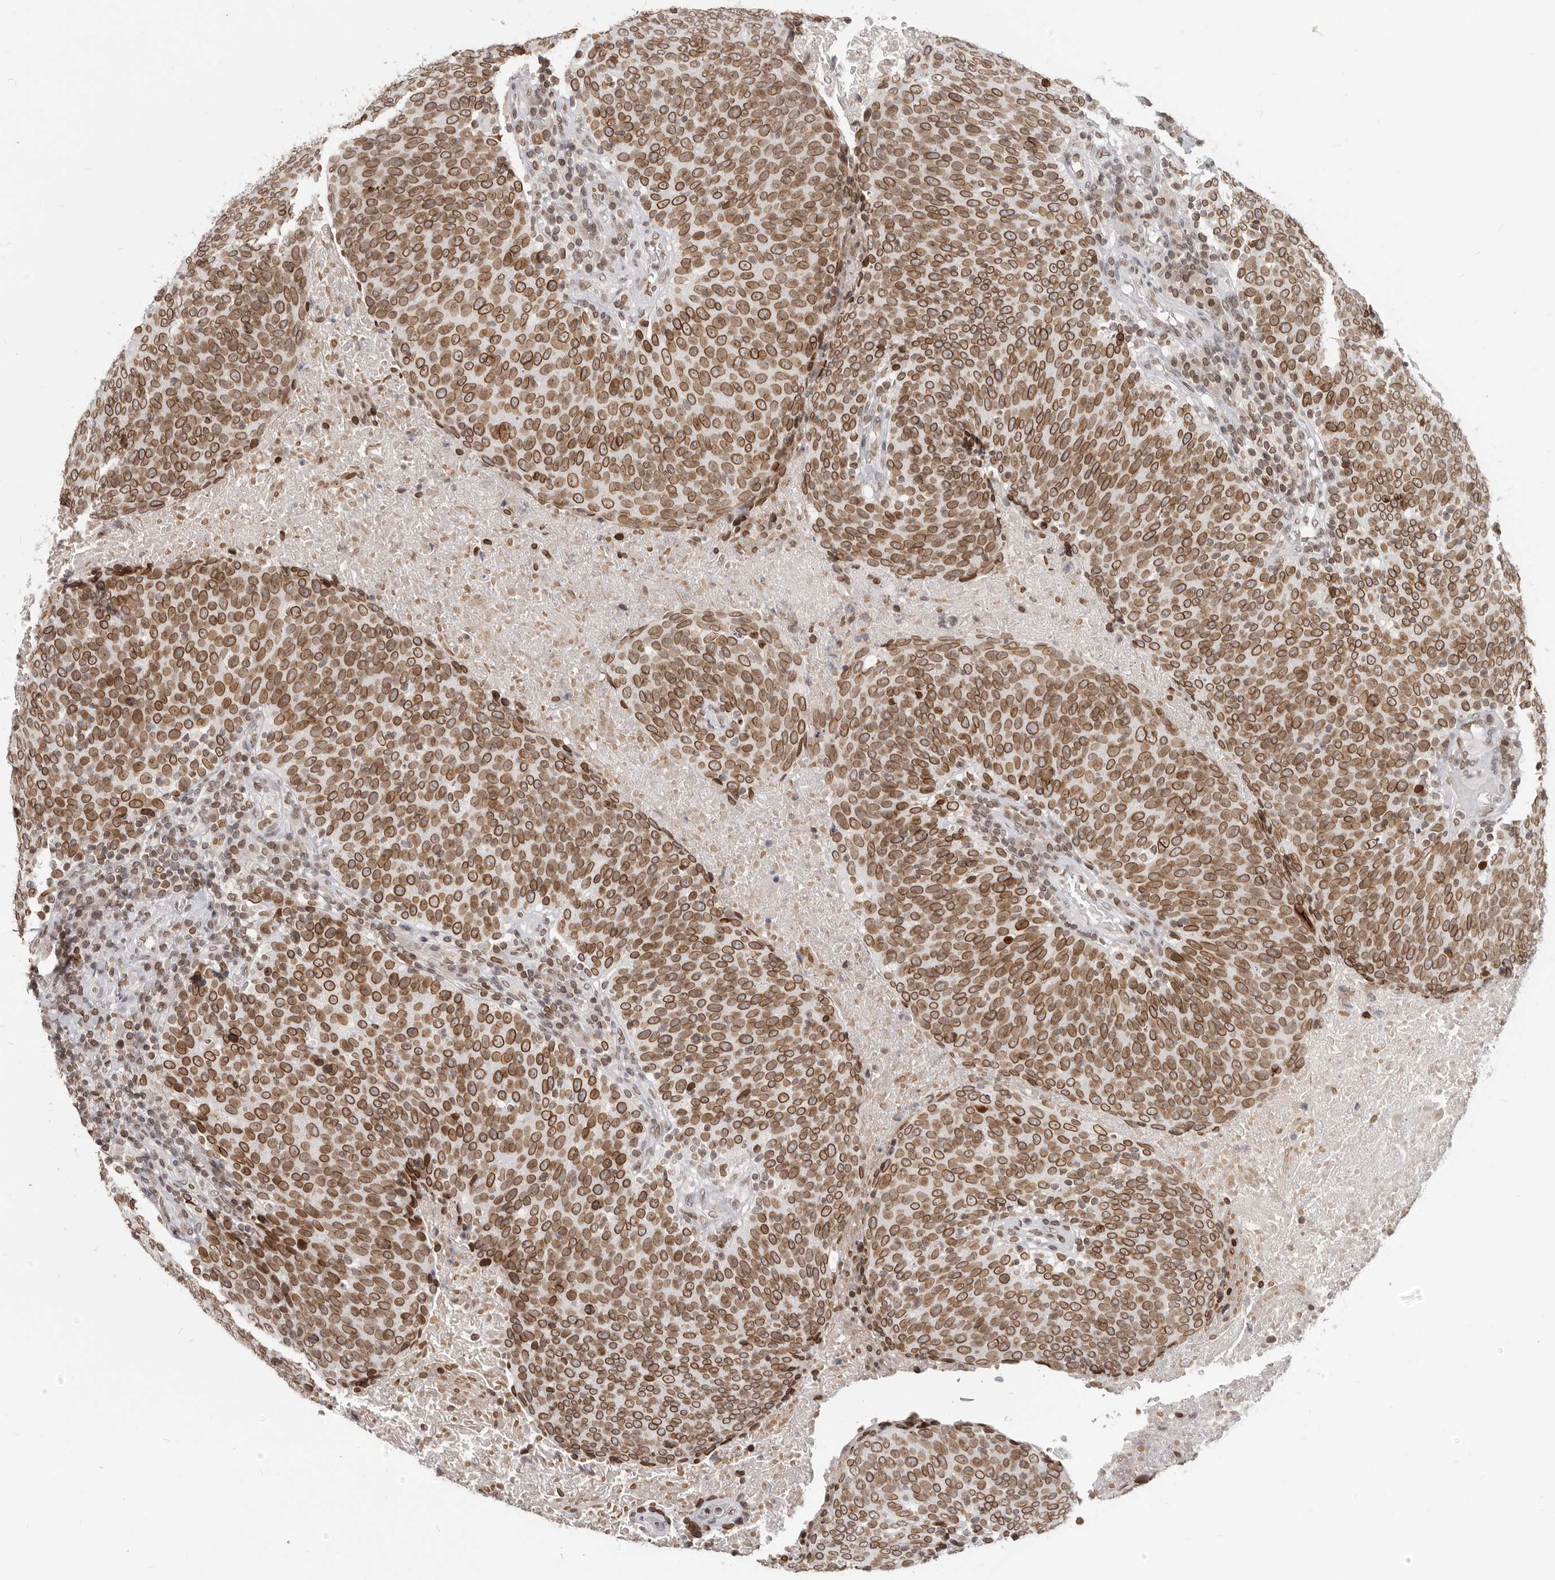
{"staining": {"intensity": "moderate", "quantity": ">75%", "location": "cytoplasmic/membranous,nuclear"}, "tissue": "head and neck cancer", "cell_type": "Tumor cells", "image_type": "cancer", "snomed": [{"axis": "morphology", "description": "Squamous cell carcinoma, NOS"}, {"axis": "morphology", "description": "Squamous cell carcinoma, metastatic, NOS"}, {"axis": "topography", "description": "Lymph node"}, {"axis": "topography", "description": "Head-Neck"}], "caption": "DAB immunohistochemical staining of human head and neck squamous cell carcinoma demonstrates moderate cytoplasmic/membranous and nuclear protein expression in approximately >75% of tumor cells.", "gene": "NUP153", "patient": {"sex": "male", "age": 62}}